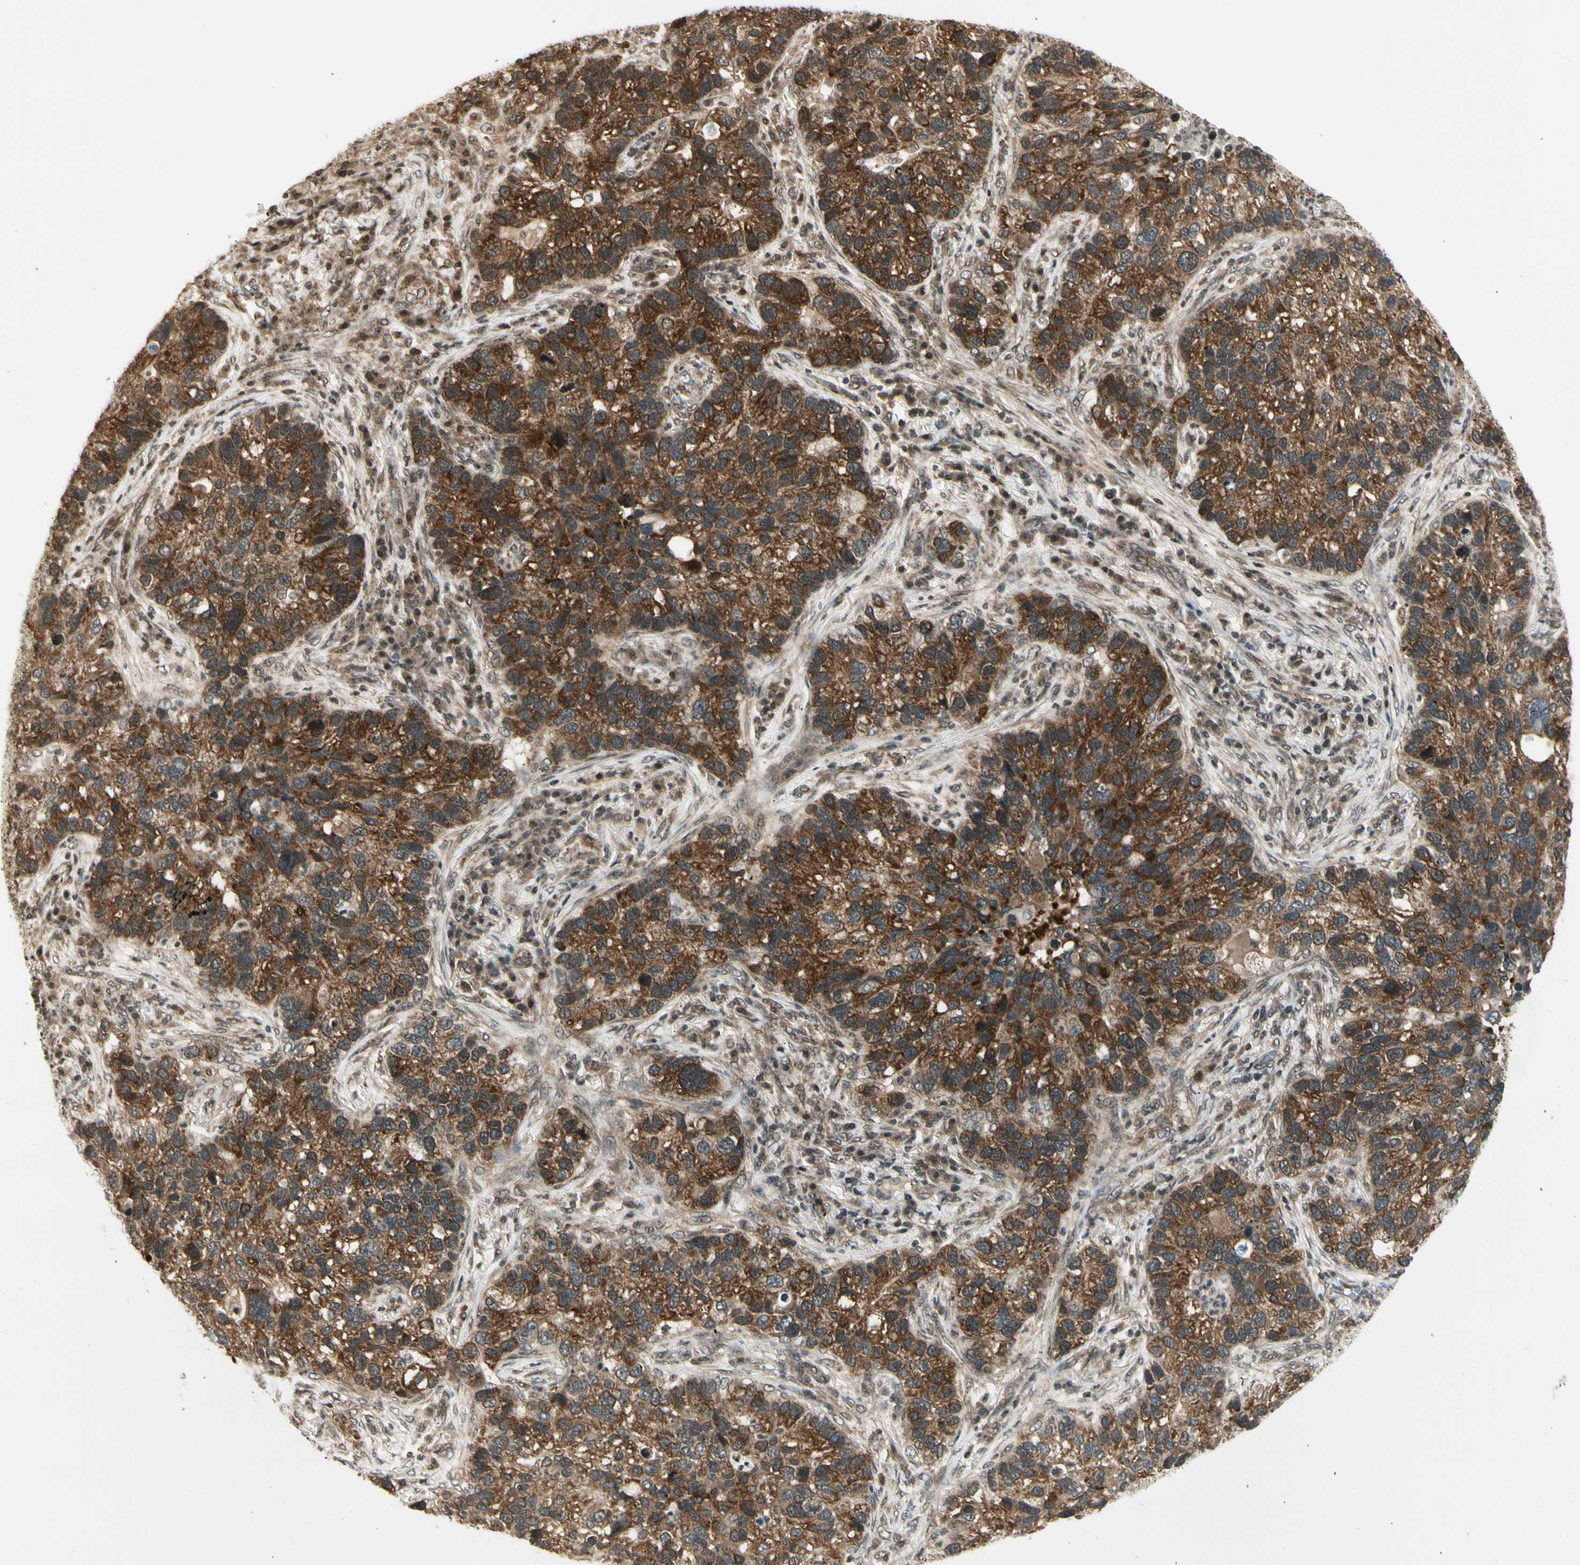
{"staining": {"intensity": "strong", "quantity": "25%-75%", "location": "cytoplasmic/membranous"}, "tissue": "lung cancer", "cell_type": "Tumor cells", "image_type": "cancer", "snomed": [{"axis": "morphology", "description": "Normal tissue, NOS"}, {"axis": "morphology", "description": "Adenocarcinoma, NOS"}, {"axis": "topography", "description": "Bronchus"}, {"axis": "topography", "description": "Lung"}], "caption": "Immunohistochemistry (IHC) of human lung adenocarcinoma demonstrates high levels of strong cytoplasmic/membranous expression in approximately 25%-75% of tumor cells.", "gene": "SMN2", "patient": {"sex": "male", "age": 54}}